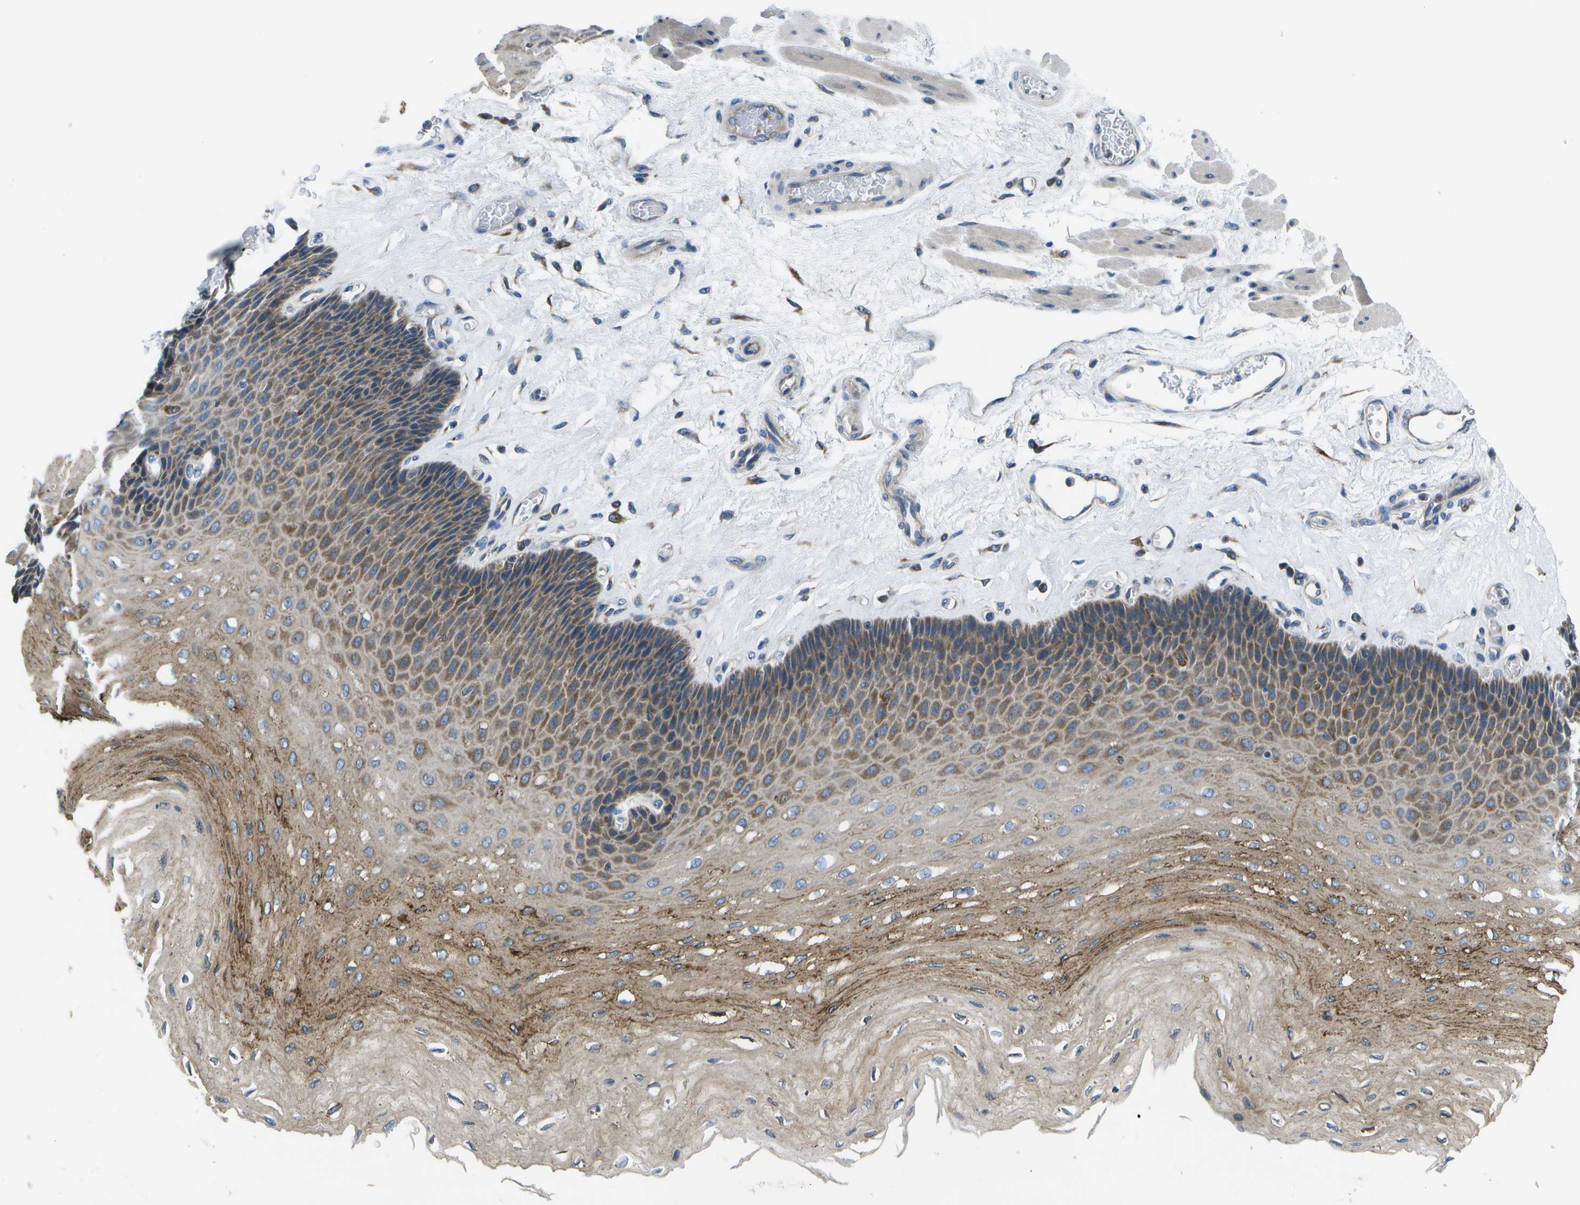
{"staining": {"intensity": "moderate", "quantity": ">75%", "location": "cytoplasmic/membranous"}, "tissue": "esophagus", "cell_type": "Squamous epithelial cells", "image_type": "normal", "snomed": [{"axis": "morphology", "description": "Normal tissue, NOS"}, {"axis": "topography", "description": "Esophagus"}], "caption": "IHC staining of benign esophagus, which shows medium levels of moderate cytoplasmic/membranous expression in about >75% of squamous epithelial cells indicating moderate cytoplasmic/membranous protein staining. The staining was performed using DAB (brown) for protein detection and nuclei were counterstained in hematoxylin (blue).", "gene": "GDF5", "patient": {"sex": "female", "age": 72}}